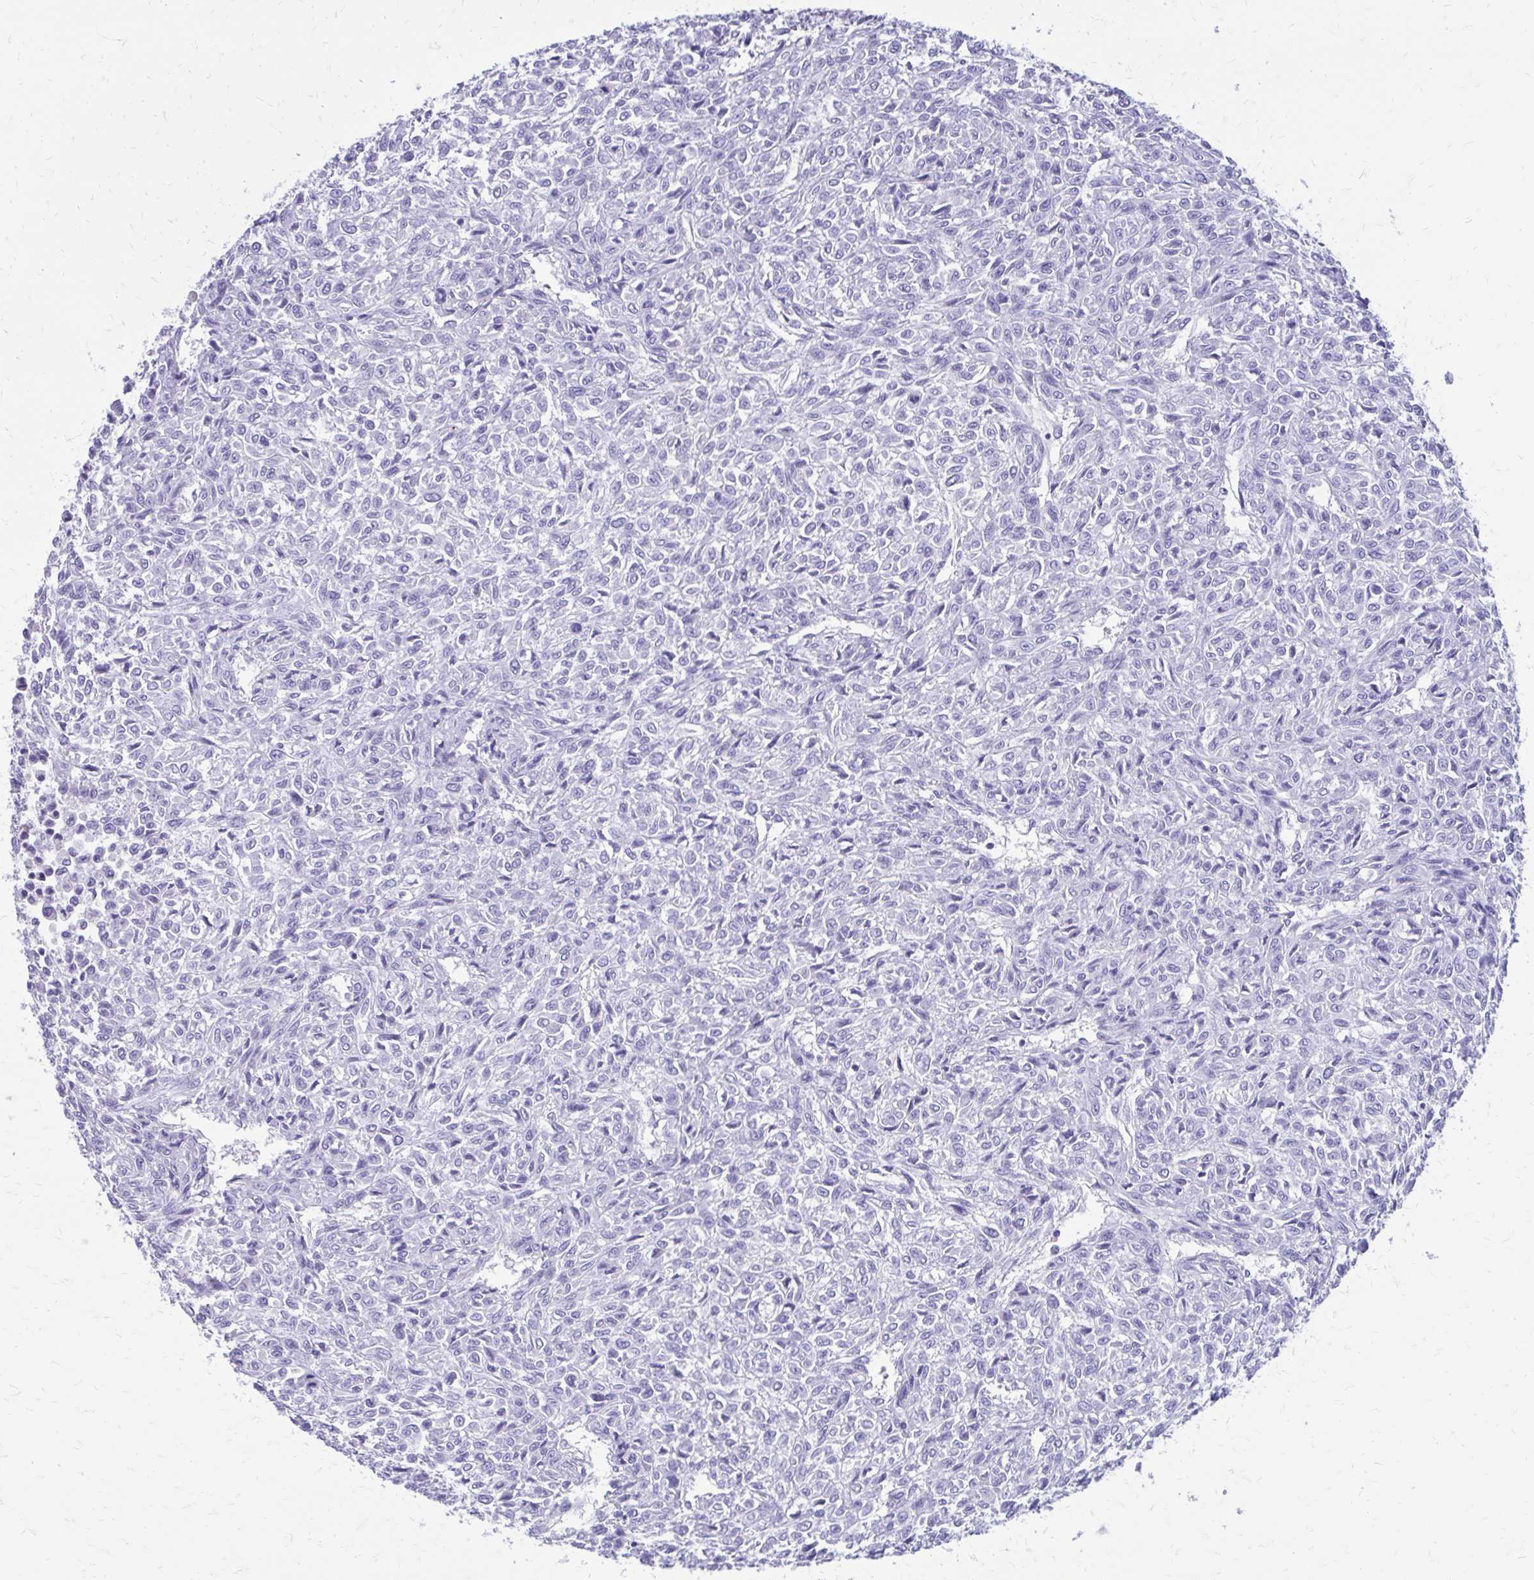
{"staining": {"intensity": "negative", "quantity": "none", "location": "none"}, "tissue": "renal cancer", "cell_type": "Tumor cells", "image_type": "cancer", "snomed": [{"axis": "morphology", "description": "Adenocarcinoma, NOS"}, {"axis": "topography", "description": "Kidney"}], "caption": "The immunohistochemistry micrograph has no significant staining in tumor cells of renal cancer (adenocarcinoma) tissue.", "gene": "SATL1", "patient": {"sex": "male", "age": 58}}